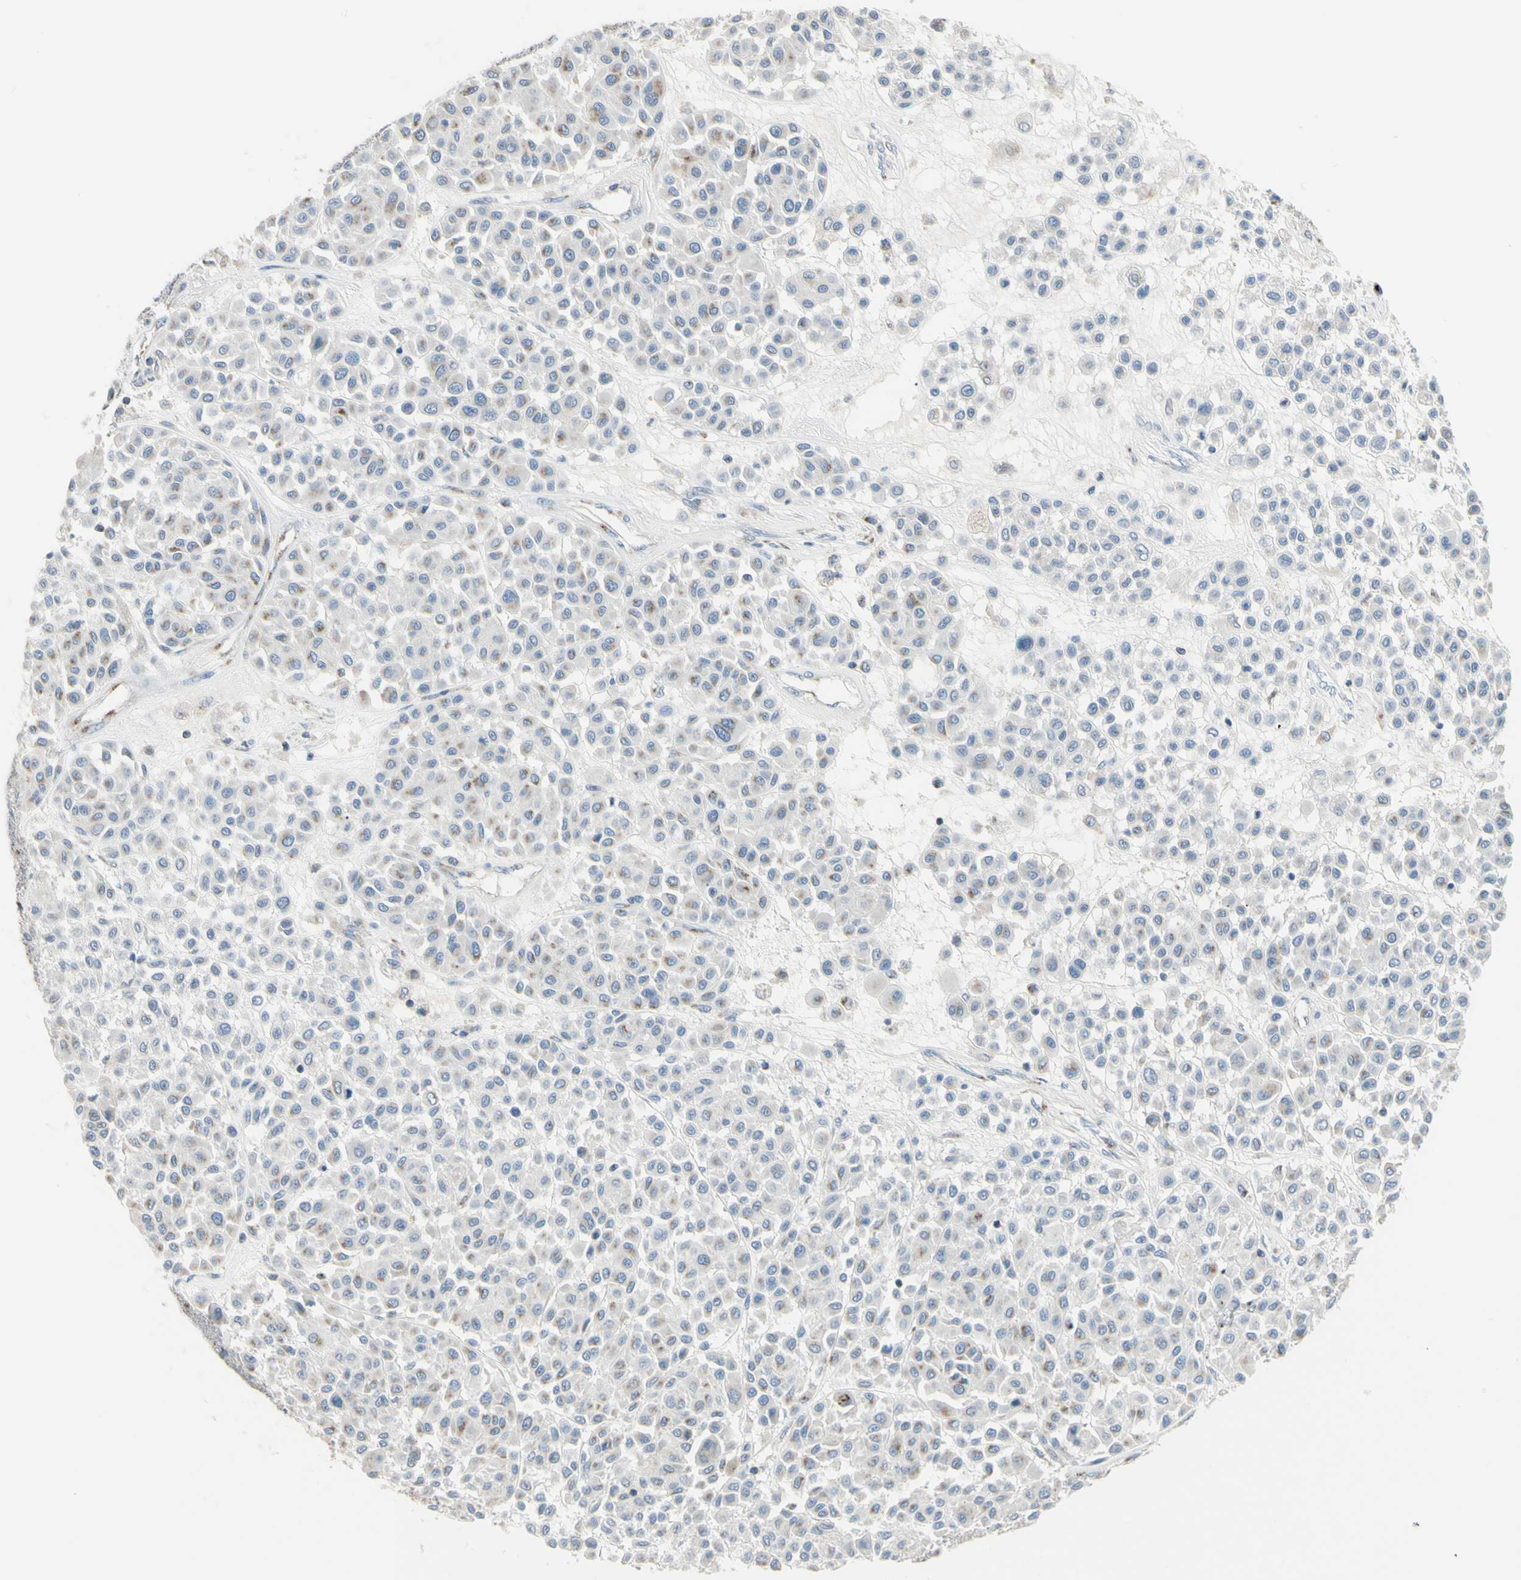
{"staining": {"intensity": "weak", "quantity": "<25%", "location": "cytoplasmic/membranous"}, "tissue": "melanoma", "cell_type": "Tumor cells", "image_type": "cancer", "snomed": [{"axis": "morphology", "description": "Malignant melanoma, Metastatic site"}, {"axis": "topography", "description": "Soft tissue"}], "caption": "Histopathology image shows no significant protein positivity in tumor cells of melanoma.", "gene": "B4GALT3", "patient": {"sex": "male", "age": 41}}